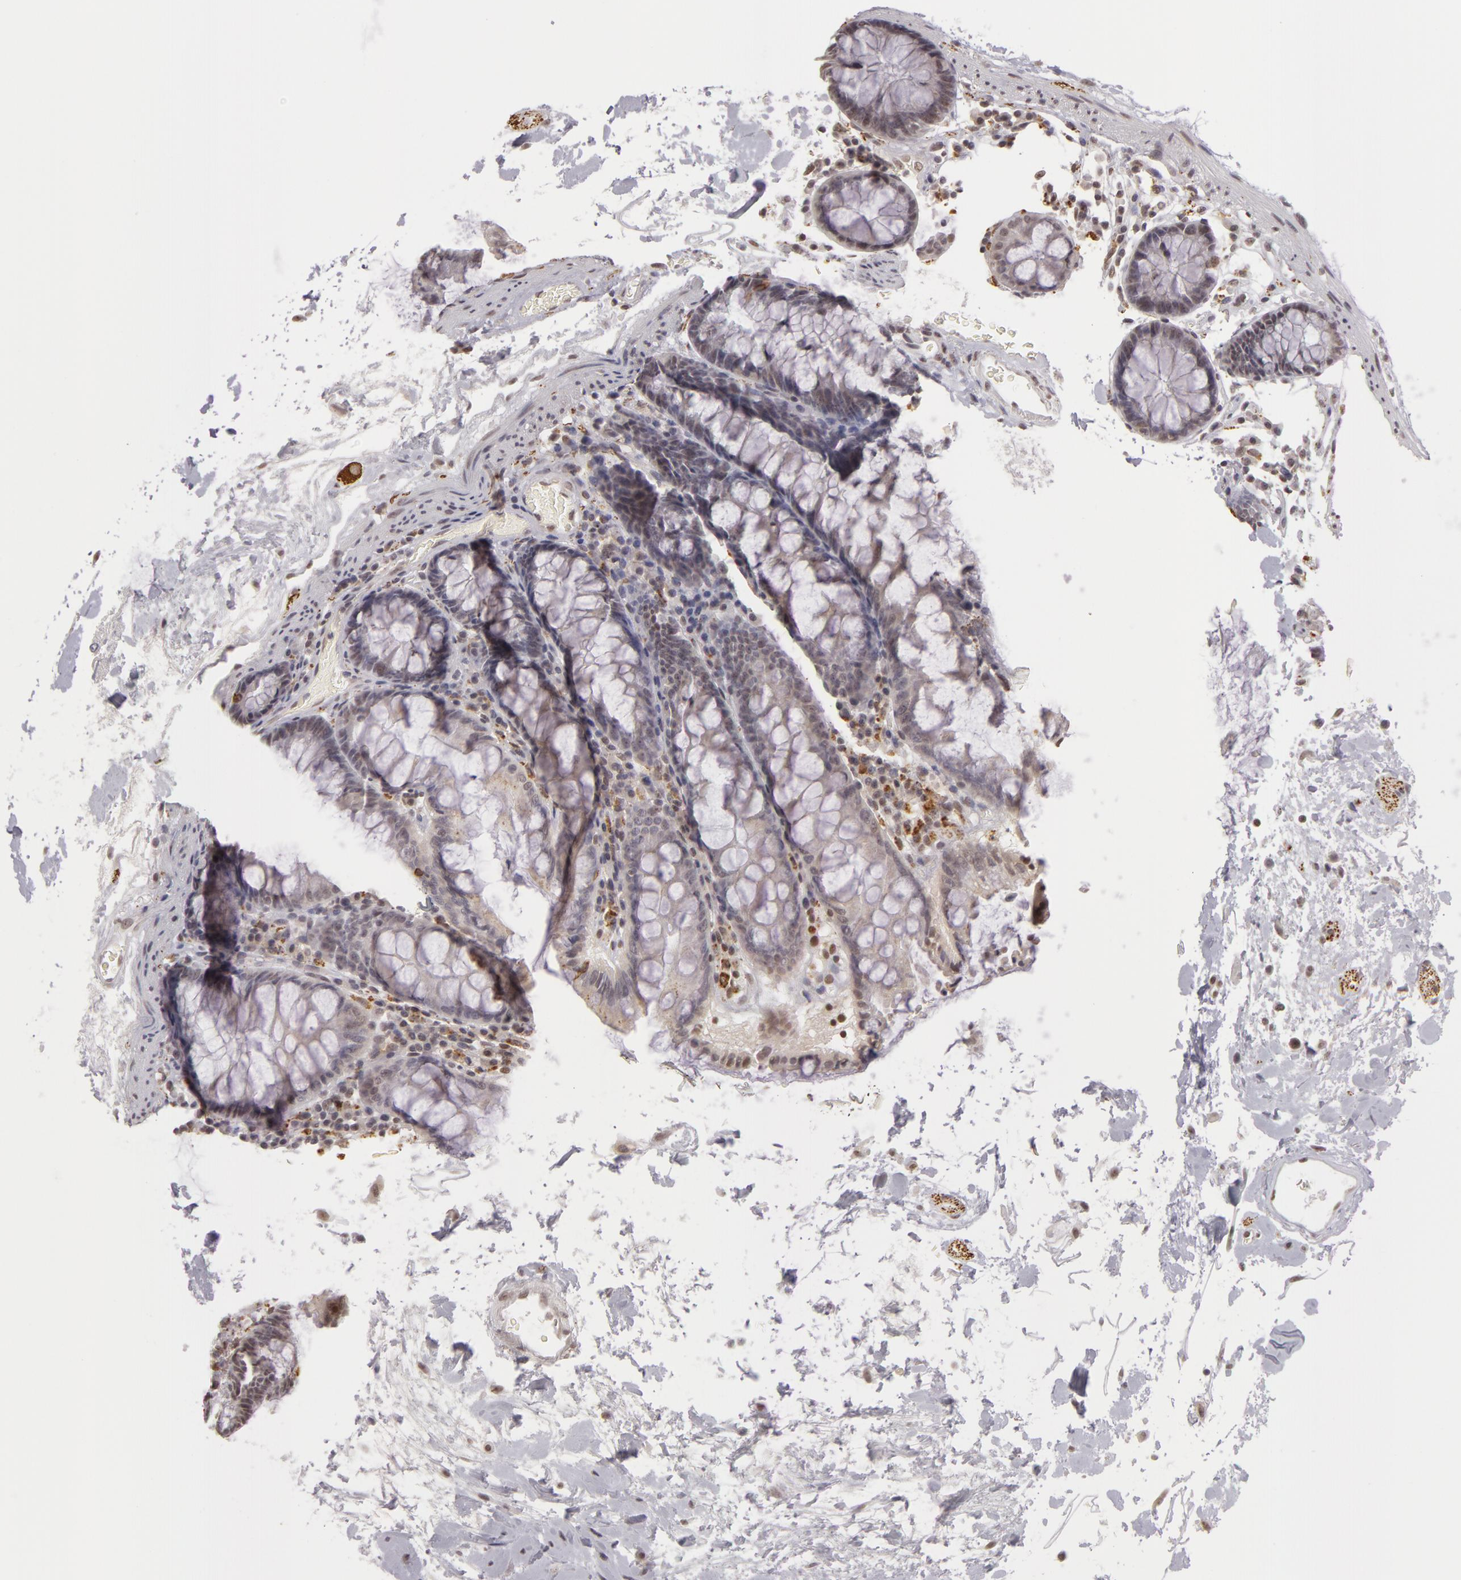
{"staining": {"intensity": "weak", "quantity": "<25%", "location": "nuclear"}, "tissue": "colon", "cell_type": "Endothelial cells", "image_type": "normal", "snomed": [{"axis": "morphology", "description": "Normal tissue, NOS"}, {"axis": "morphology", "description": "Adenocarcinoma, NOS"}, {"axis": "topography", "description": "Colon"}], "caption": "The IHC photomicrograph has no significant positivity in endothelial cells of colon.", "gene": "RRP7A", "patient": {"sex": "male", "age": 76}}